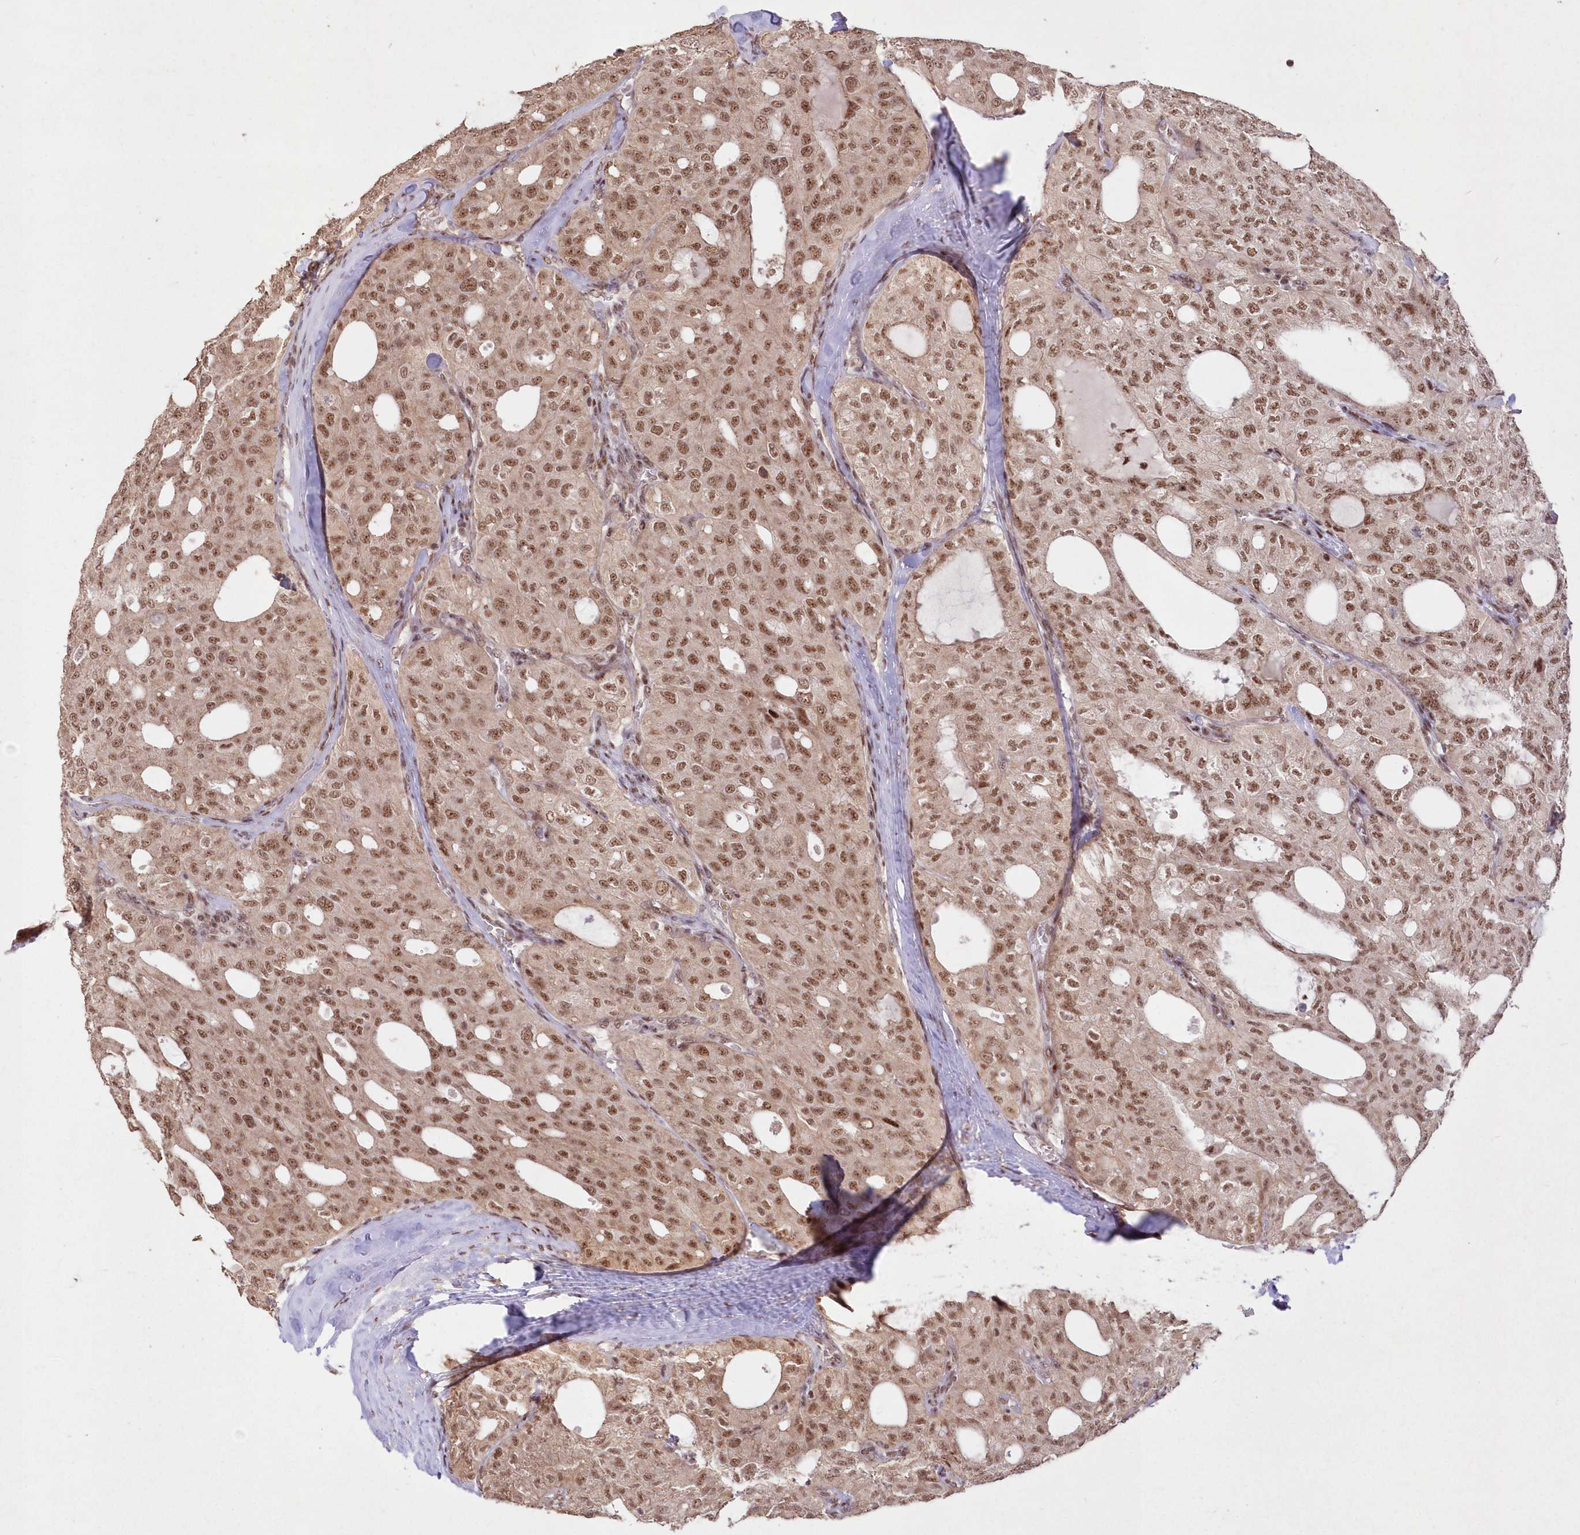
{"staining": {"intensity": "moderate", "quantity": ">75%", "location": "nuclear"}, "tissue": "thyroid cancer", "cell_type": "Tumor cells", "image_type": "cancer", "snomed": [{"axis": "morphology", "description": "Follicular adenoma carcinoma, NOS"}, {"axis": "topography", "description": "Thyroid gland"}], "caption": "Approximately >75% of tumor cells in human thyroid cancer (follicular adenoma carcinoma) exhibit moderate nuclear protein staining as visualized by brown immunohistochemical staining.", "gene": "WBP1L", "patient": {"sex": "male", "age": 75}}